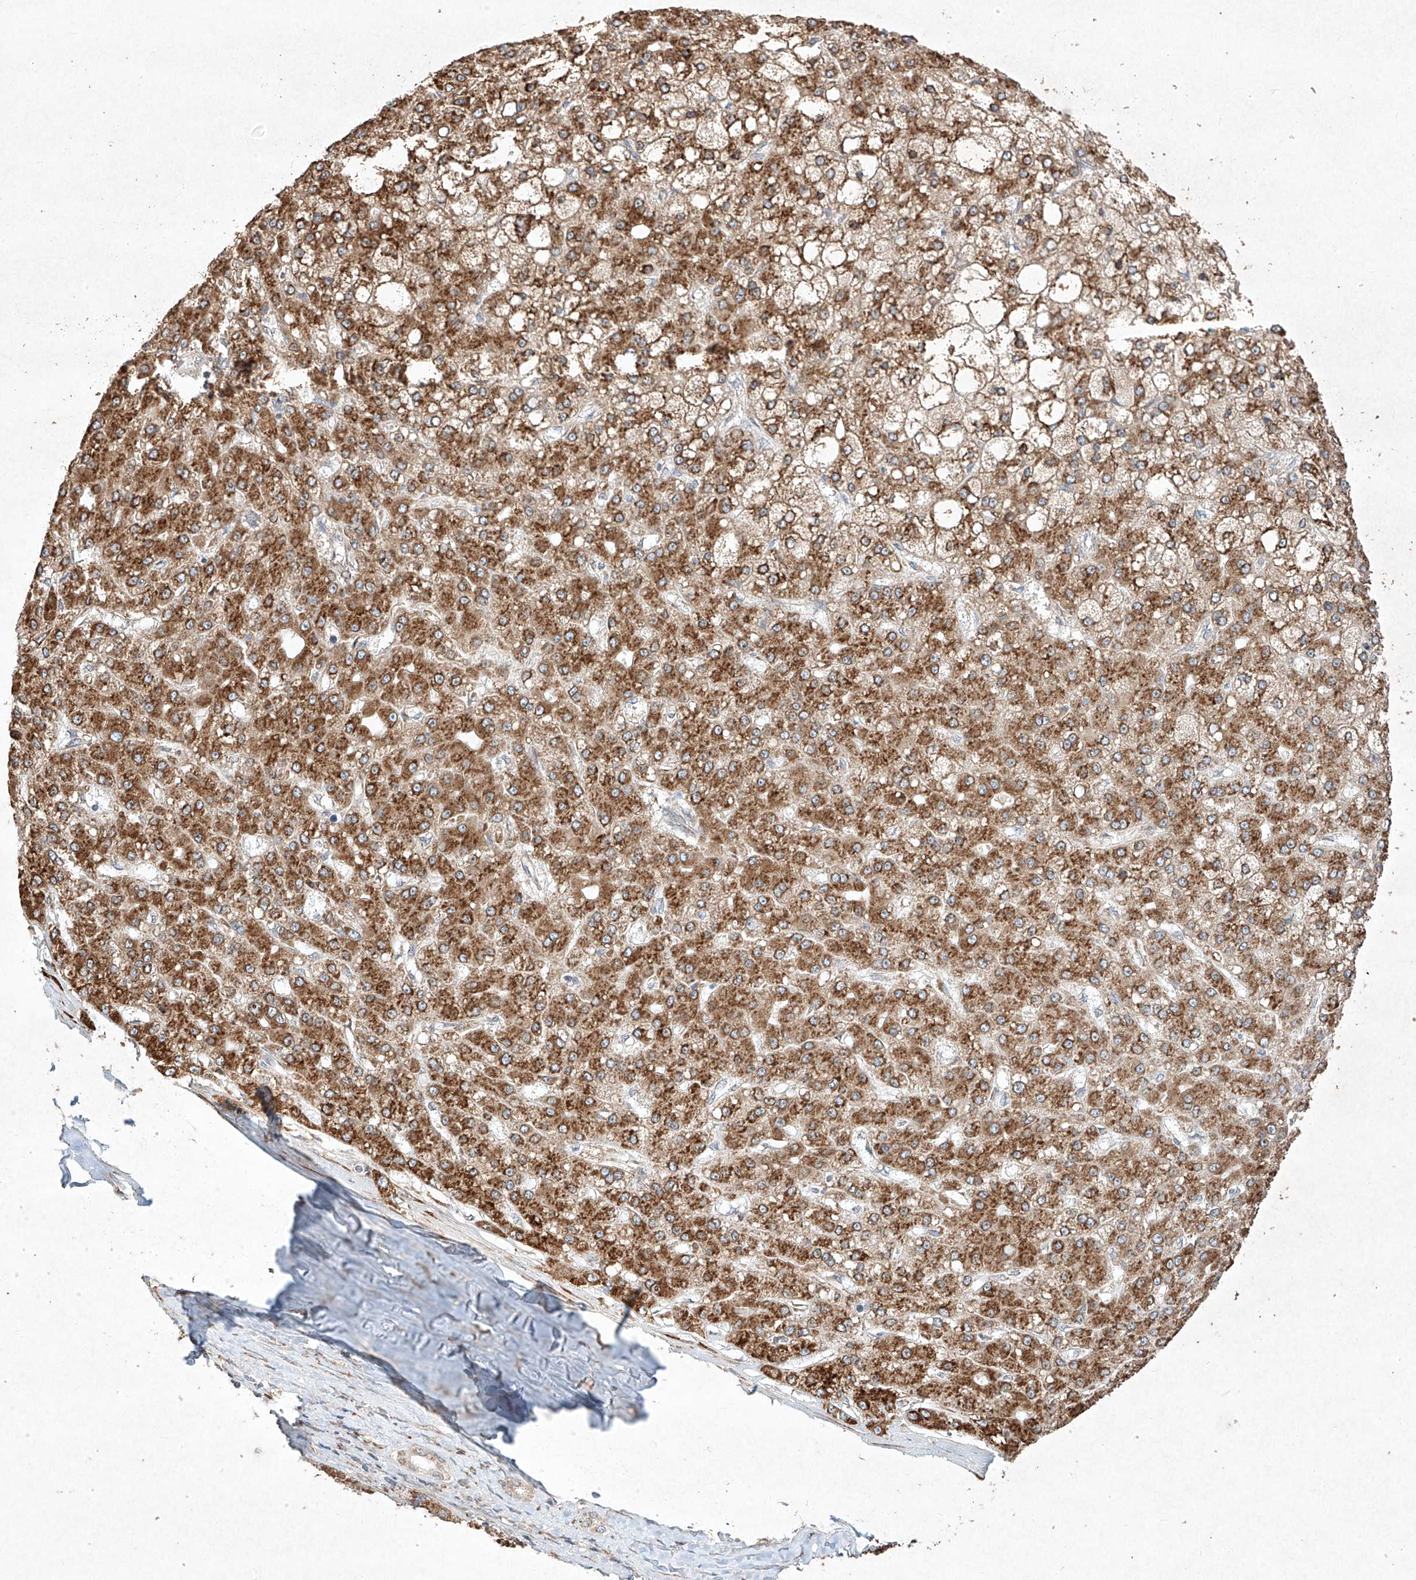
{"staining": {"intensity": "strong", "quantity": ">75%", "location": "cytoplasmic/membranous"}, "tissue": "liver cancer", "cell_type": "Tumor cells", "image_type": "cancer", "snomed": [{"axis": "morphology", "description": "Carcinoma, Hepatocellular, NOS"}, {"axis": "topography", "description": "Liver"}], "caption": "Immunohistochemical staining of human liver hepatocellular carcinoma exhibits high levels of strong cytoplasmic/membranous positivity in approximately >75% of tumor cells.", "gene": "SEMA3B", "patient": {"sex": "male", "age": 67}}